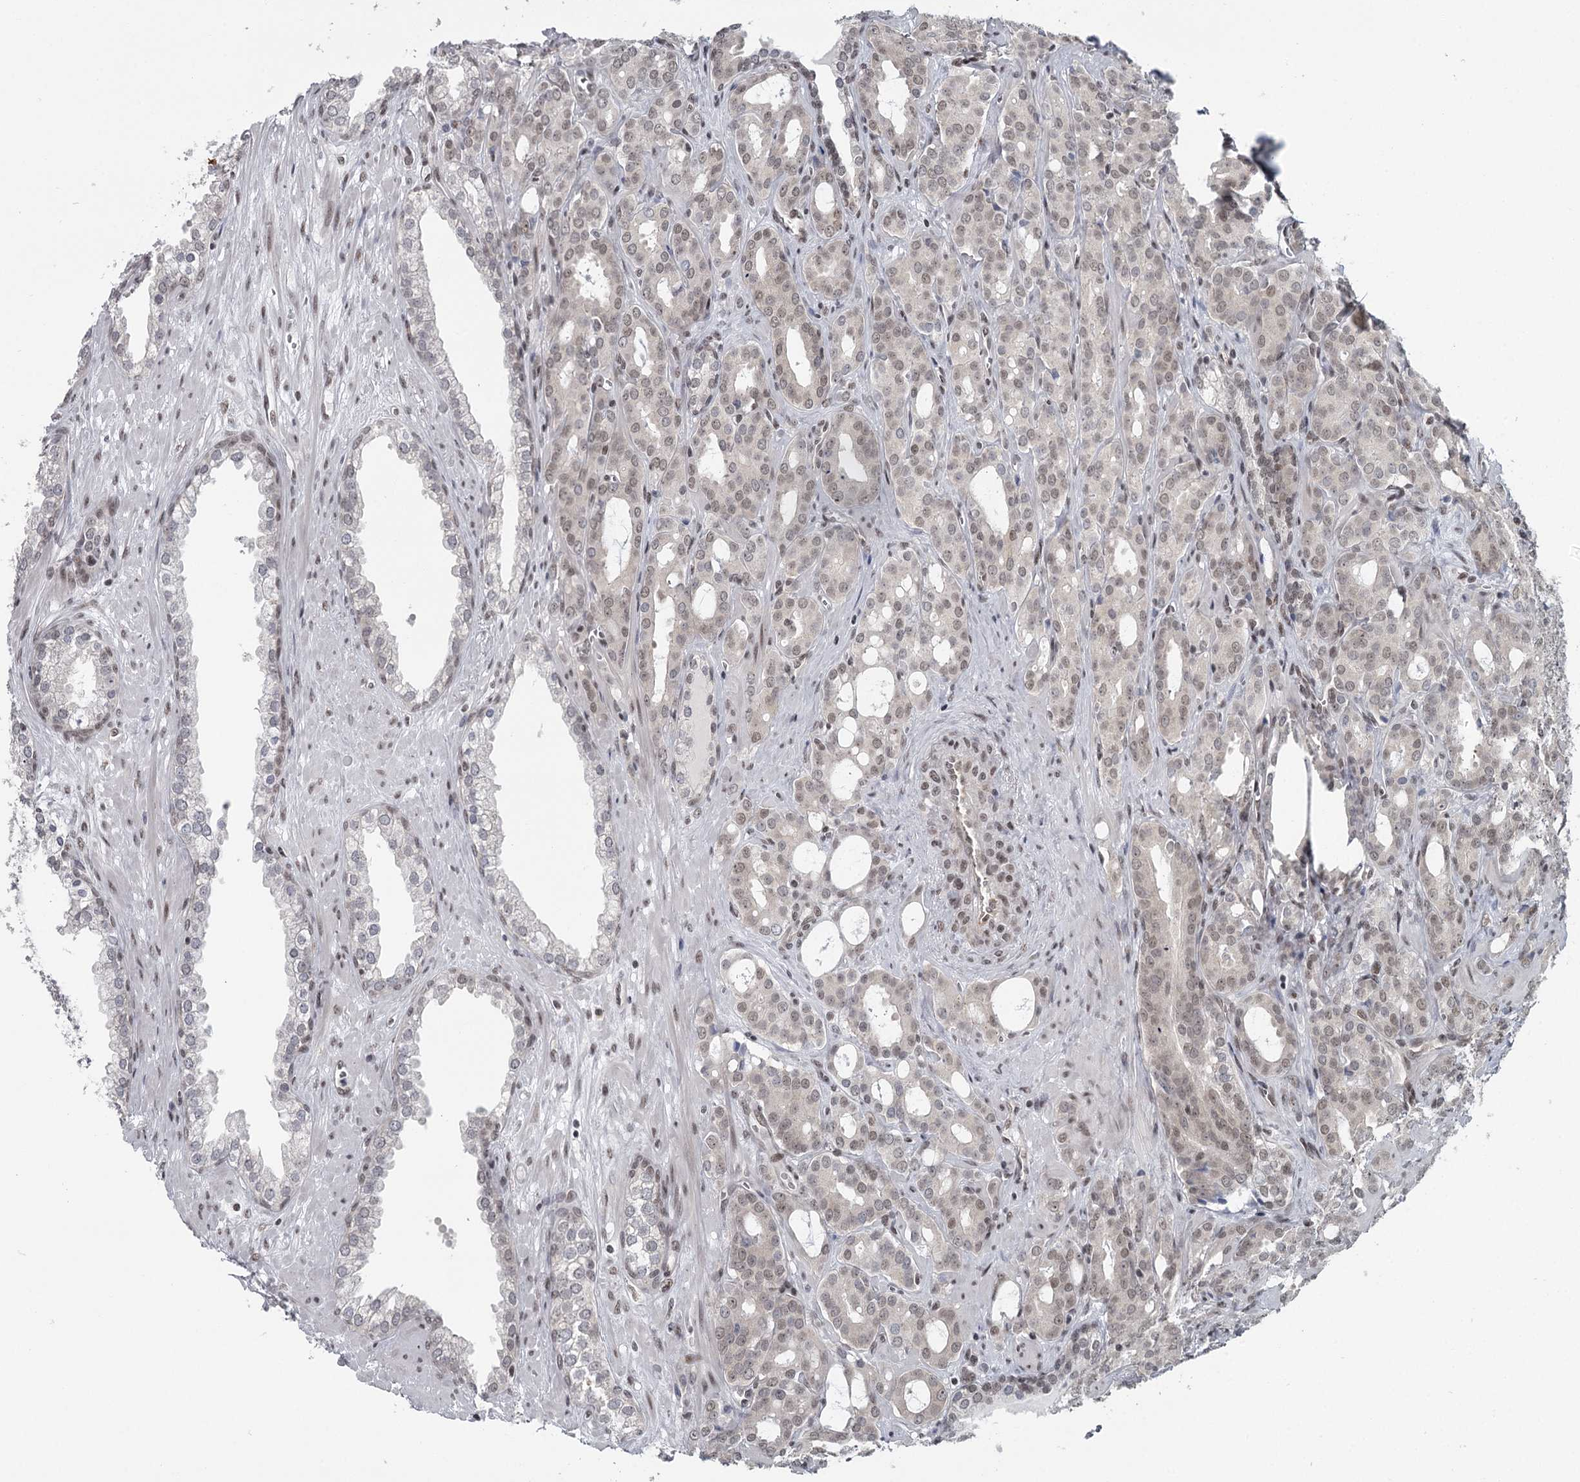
{"staining": {"intensity": "weak", "quantity": ">75%", "location": "nuclear"}, "tissue": "prostate cancer", "cell_type": "Tumor cells", "image_type": "cancer", "snomed": [{"axis": "morphology", "description": "Adenocarcinoma, High grade"}, {"axis": "topography", "description": "Prostate"}], "caption": "Prostate cancer (adenocarcinoma (high-grade)) stained with a brown dye demonstrates weak nuclear positive positivity in about >75% of tumor cells.", "gene": "FAM13C", "patient": {"sex": "male", "age": 72}}